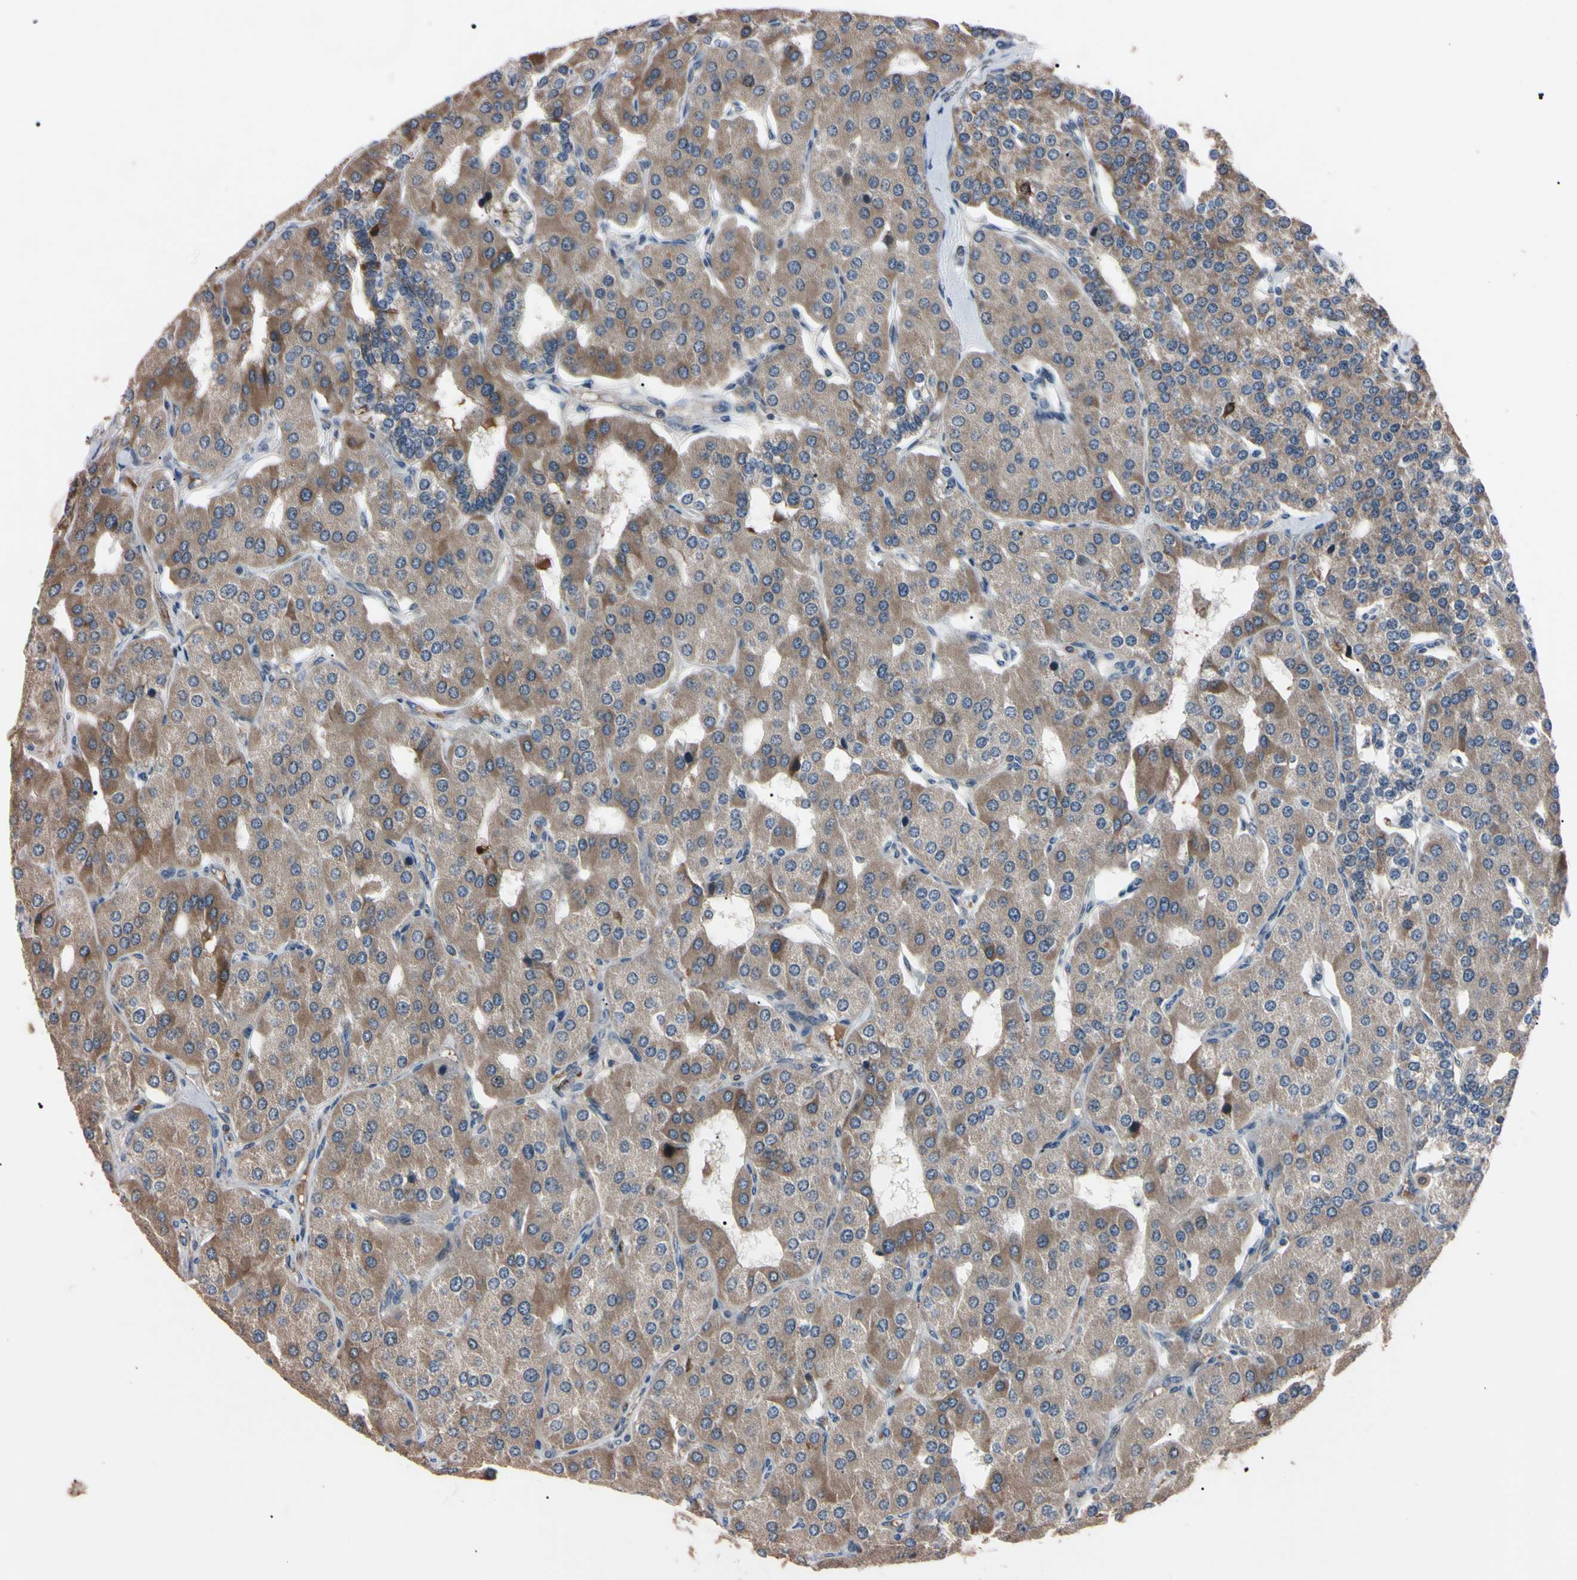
{"staining": {"intensity": "moderate", "quantity": ">75%", "location": "cytoplasmic/membranous,nuclear"}, "tissue": "parathyroid gland", "cell_type": "Glandular cells", "image_type": "normal", "snomed": [{"axis": "morphology", "description": "Normal tissue, NOS"}, {"axis": "morphology", "description": "Adenoma, NOS"}, {"axis": "topography", "description": "Parathyroid gland"}], "caption": "The photomicrograph exhibits immunohistochemical staining of benign parathyroid gland. There is moderate cytoplasmic/membranous,nuclear positivity is seen in approximately >75% of glandular cells.", "gene": "TNFRSF1A", "patient": {"sex": "female", "age": 86}}